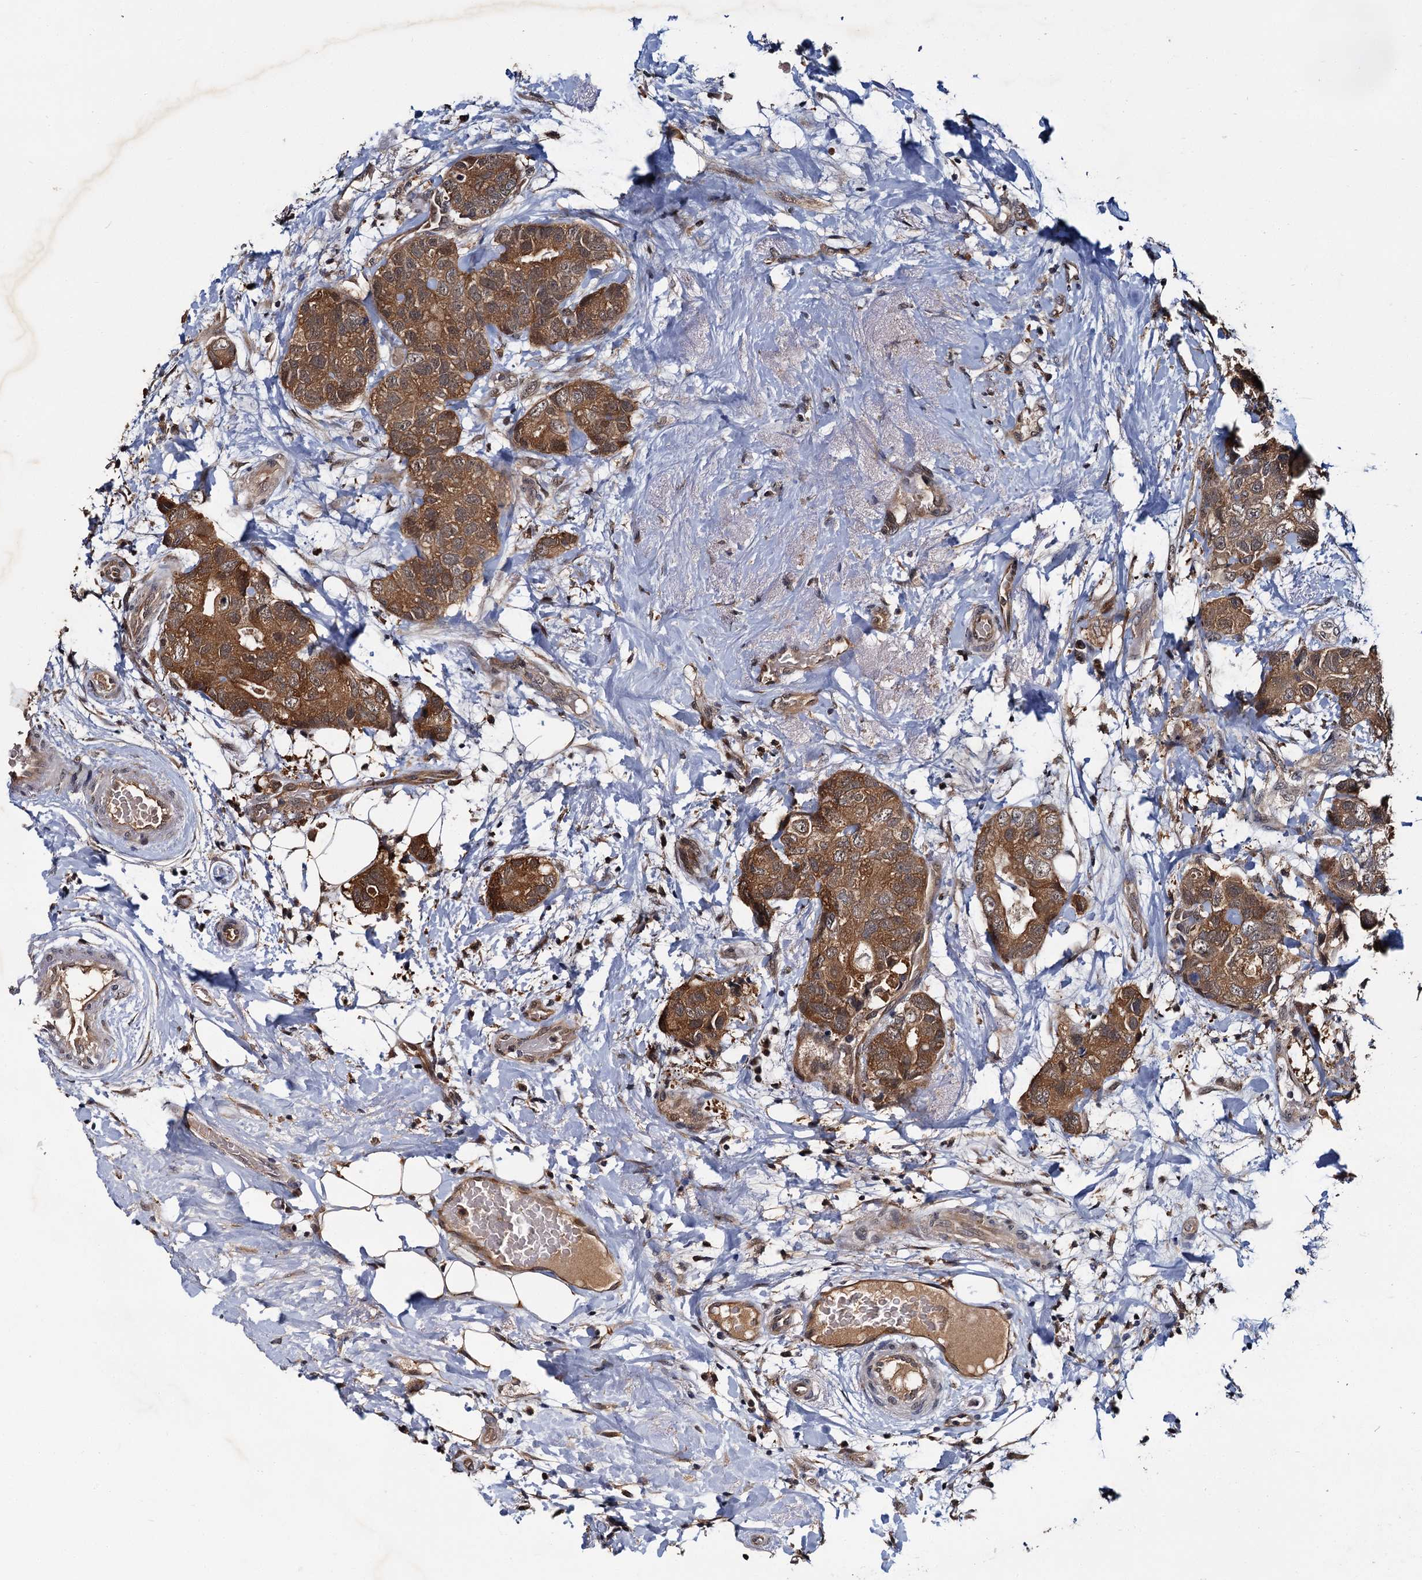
{"staining": {"intensity": "moderate", "quantity": ">75%", "location": "cytoplasmic/membranous"}, "tissue": "breast cancer", "cell_type": "Tumor cells", "image_type": "cancer", "snomed": [{"axis": "morphology", "description": "Duct carcinoma"}, {"axis": "topography", "description": "Breast"}], "caption": "This image shows IHC staining of breast cancer (infiltrating ductal carcinoma), with medium moderate cytoplasmic/membranous expression in about >75% of tumor cells.", "gene": "SLC46A3", "patient": {"sex": "female", "age": 62}}